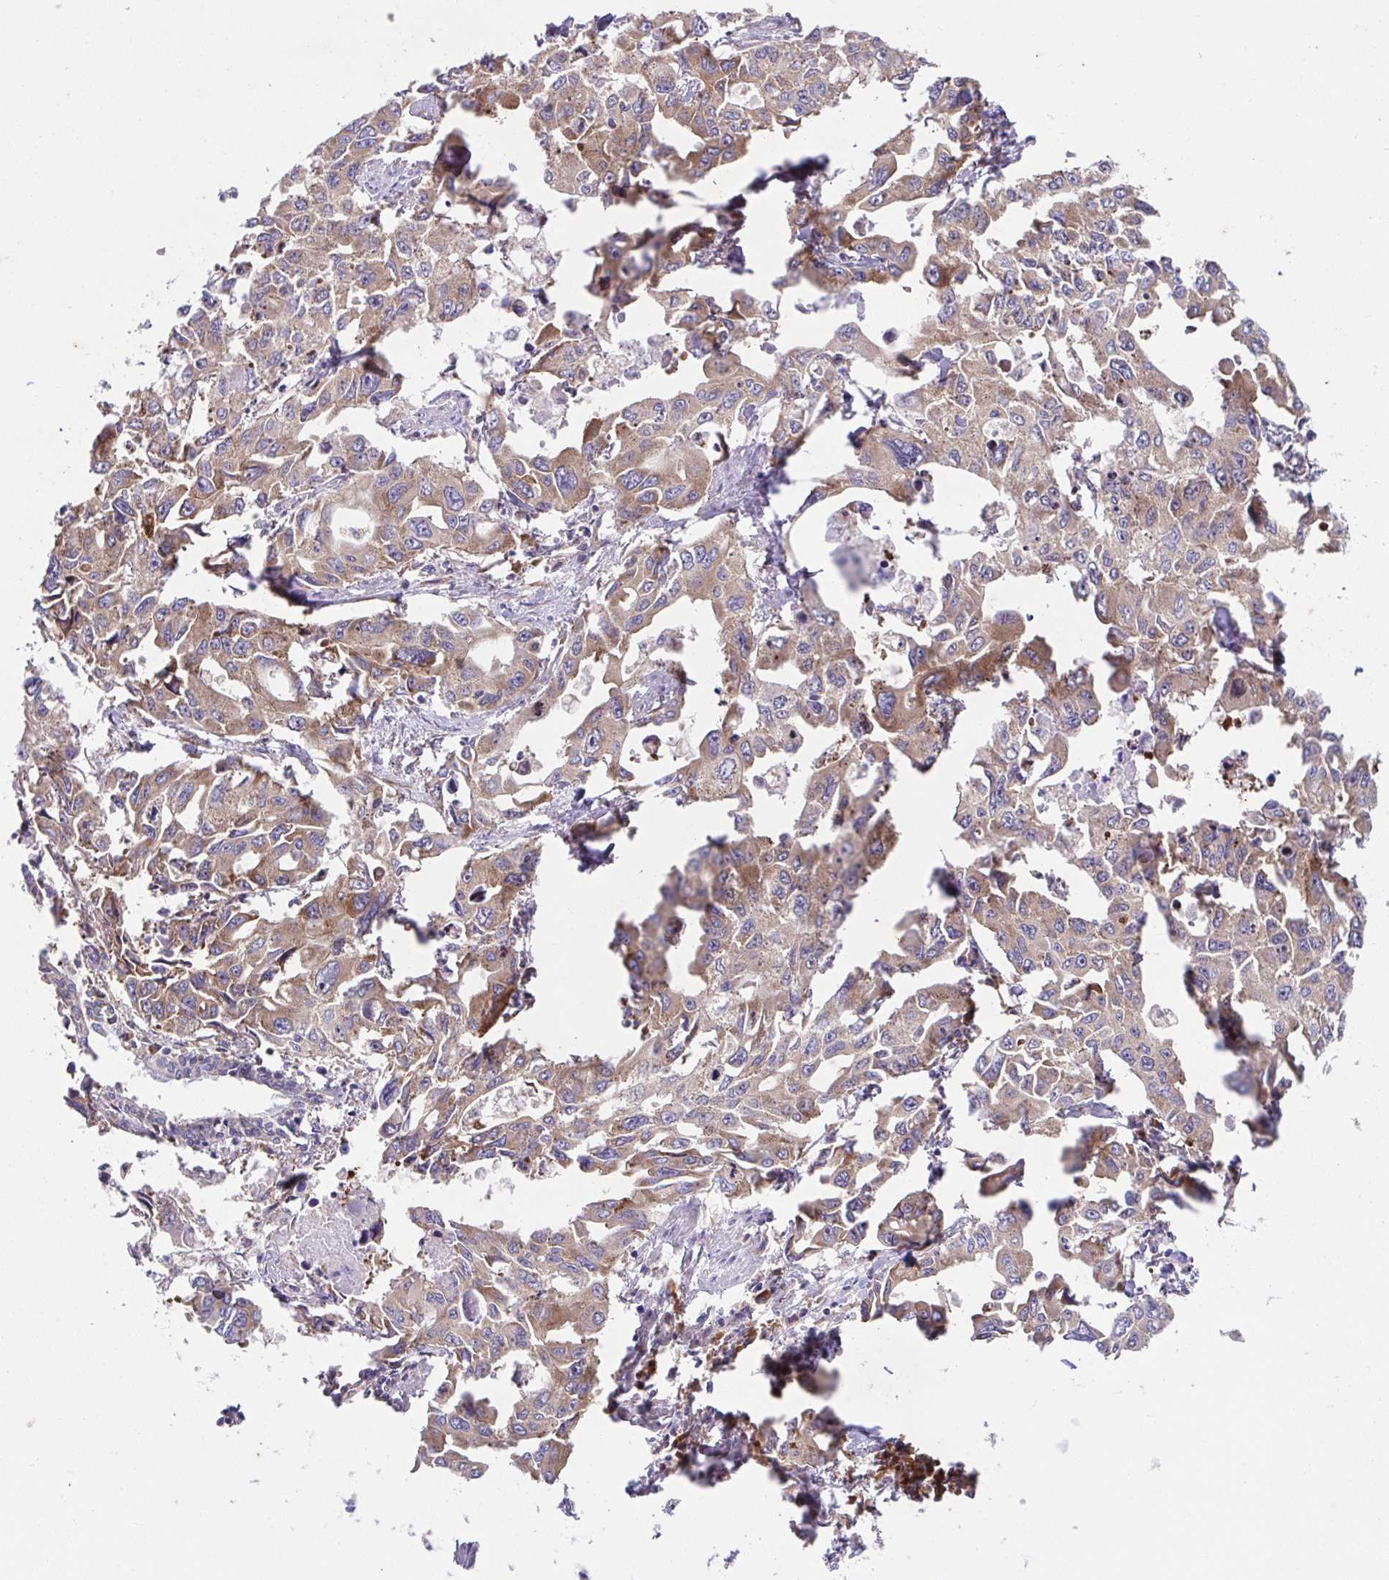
{"staining": {"intensity": "moderate", "quantity": ">75%", "location": "cytoplasmic/membranous"}, "tissue": "lung cancer", "cell_type": "Tumor cells", "image_type": "cancer", "snomed": [{"axis": "morphology", "description": "Adenocarcinoma, NOS"}, {"axis": "topography", "description": "Lung"}], "caption": "Protein staining of lung cancer (adenocarcinoma) tissue shows moderate cytoplasmic/membranous staining in approximately >75% of tumor cells. (IHC, brightfield microscopy, high magnification).", "gene": "FAU", "patient": {"sex": "male", "age": 64}}